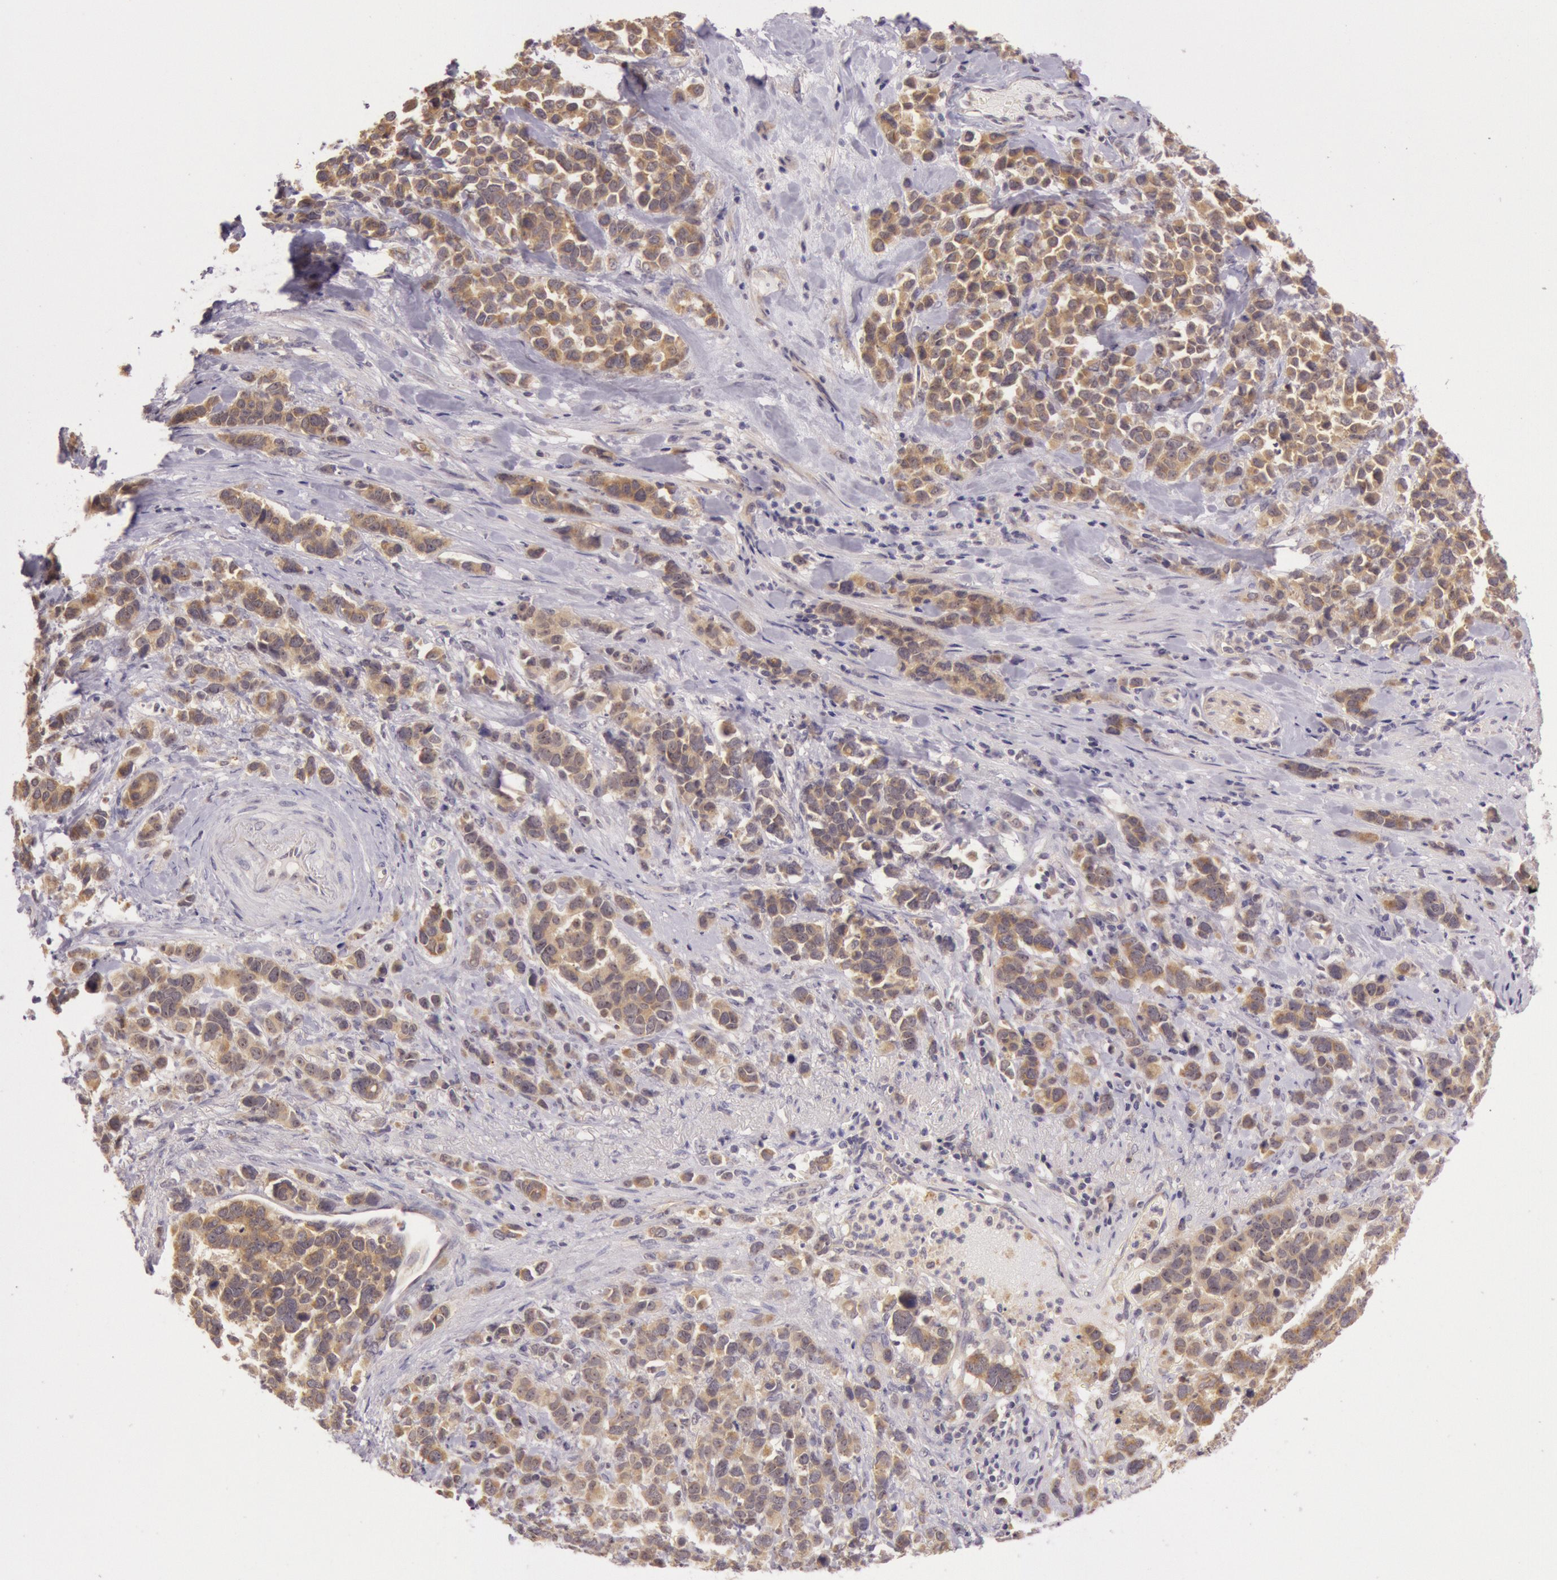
{"staining": {"intensity": "moderate", "quantity": ">75%", "location": "cytoplasmic/membranous"}, "tissue": "stomach cancer", "cell_type": "Tumor cells", "image_type": "cancer", "snomed": [{"axis": "morphology", "description": "Adenocarcinoma, NOS"}, {"axis": "topography", "description": "Stomach, upper"}], "caption": "Protein expression by immunohistochemistry exhibits moderate cytoplasmic/membranous positivity in about >75% of tumor cells in stomach cancer (adenocarcinoma).", "gene": "CDK16", "patient": {"sex": "male", "age": 71}}